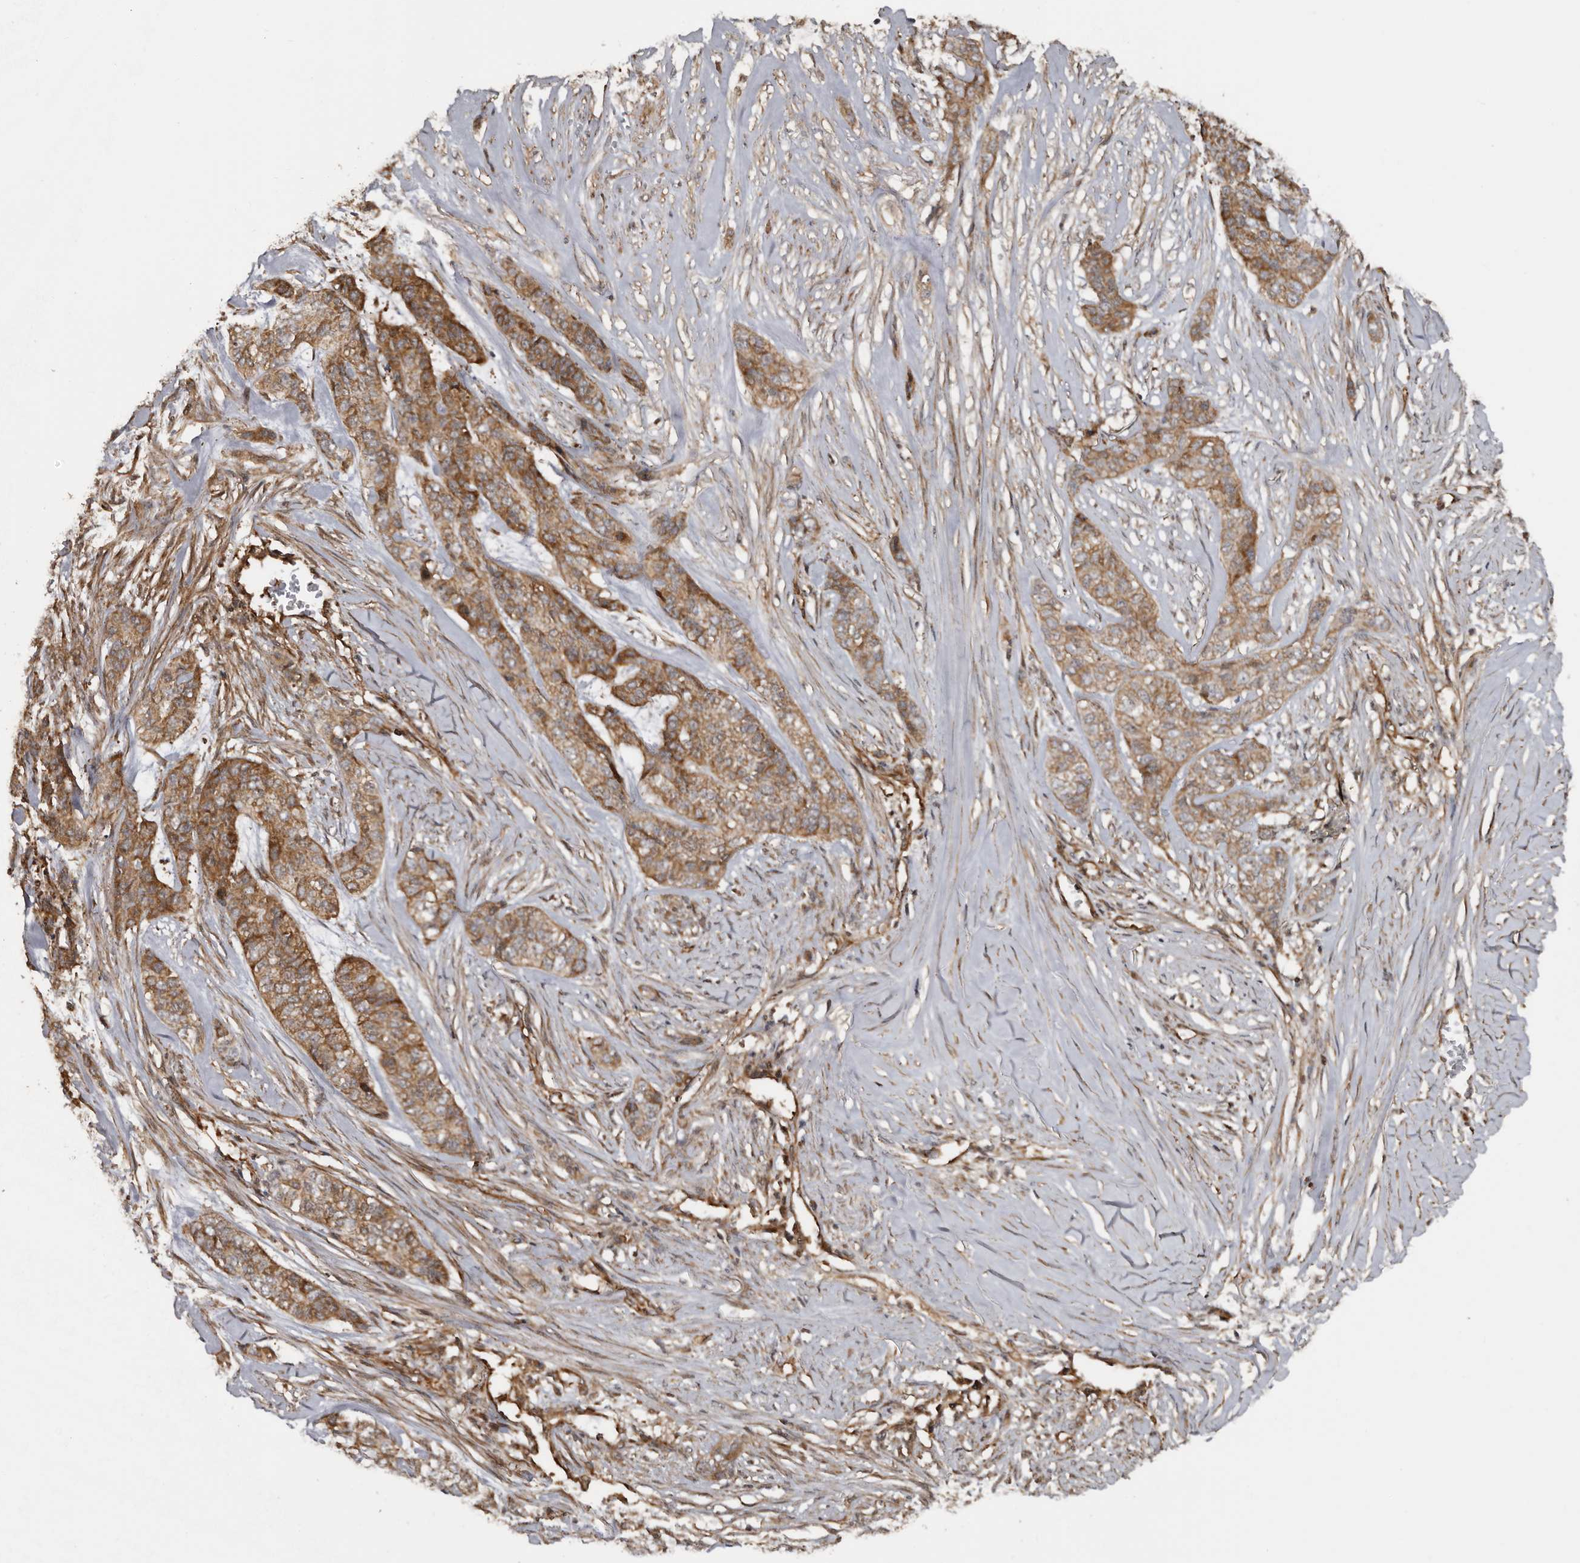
{"staining": {"intensity": "moderate", "quantity": ">75%", "location": "cytoplasmic/membranous"}, "tissue": "skin cancer", "cell_type": "Tumor cells", "image_type": "cancer", "snomed": [{"axis": "morphology", "description": "Basal cell carcinoma"}, {"axis": "topography", "description": "Skin"}], "caption": "Immunohistochemical staining of skin cancer reveals medium levels of moderate cytoplasmic/membranous staining in about >75% of tumor cells.", "gene": "EXOC3L1", "patient": {"sex": "female", "age": 64}}